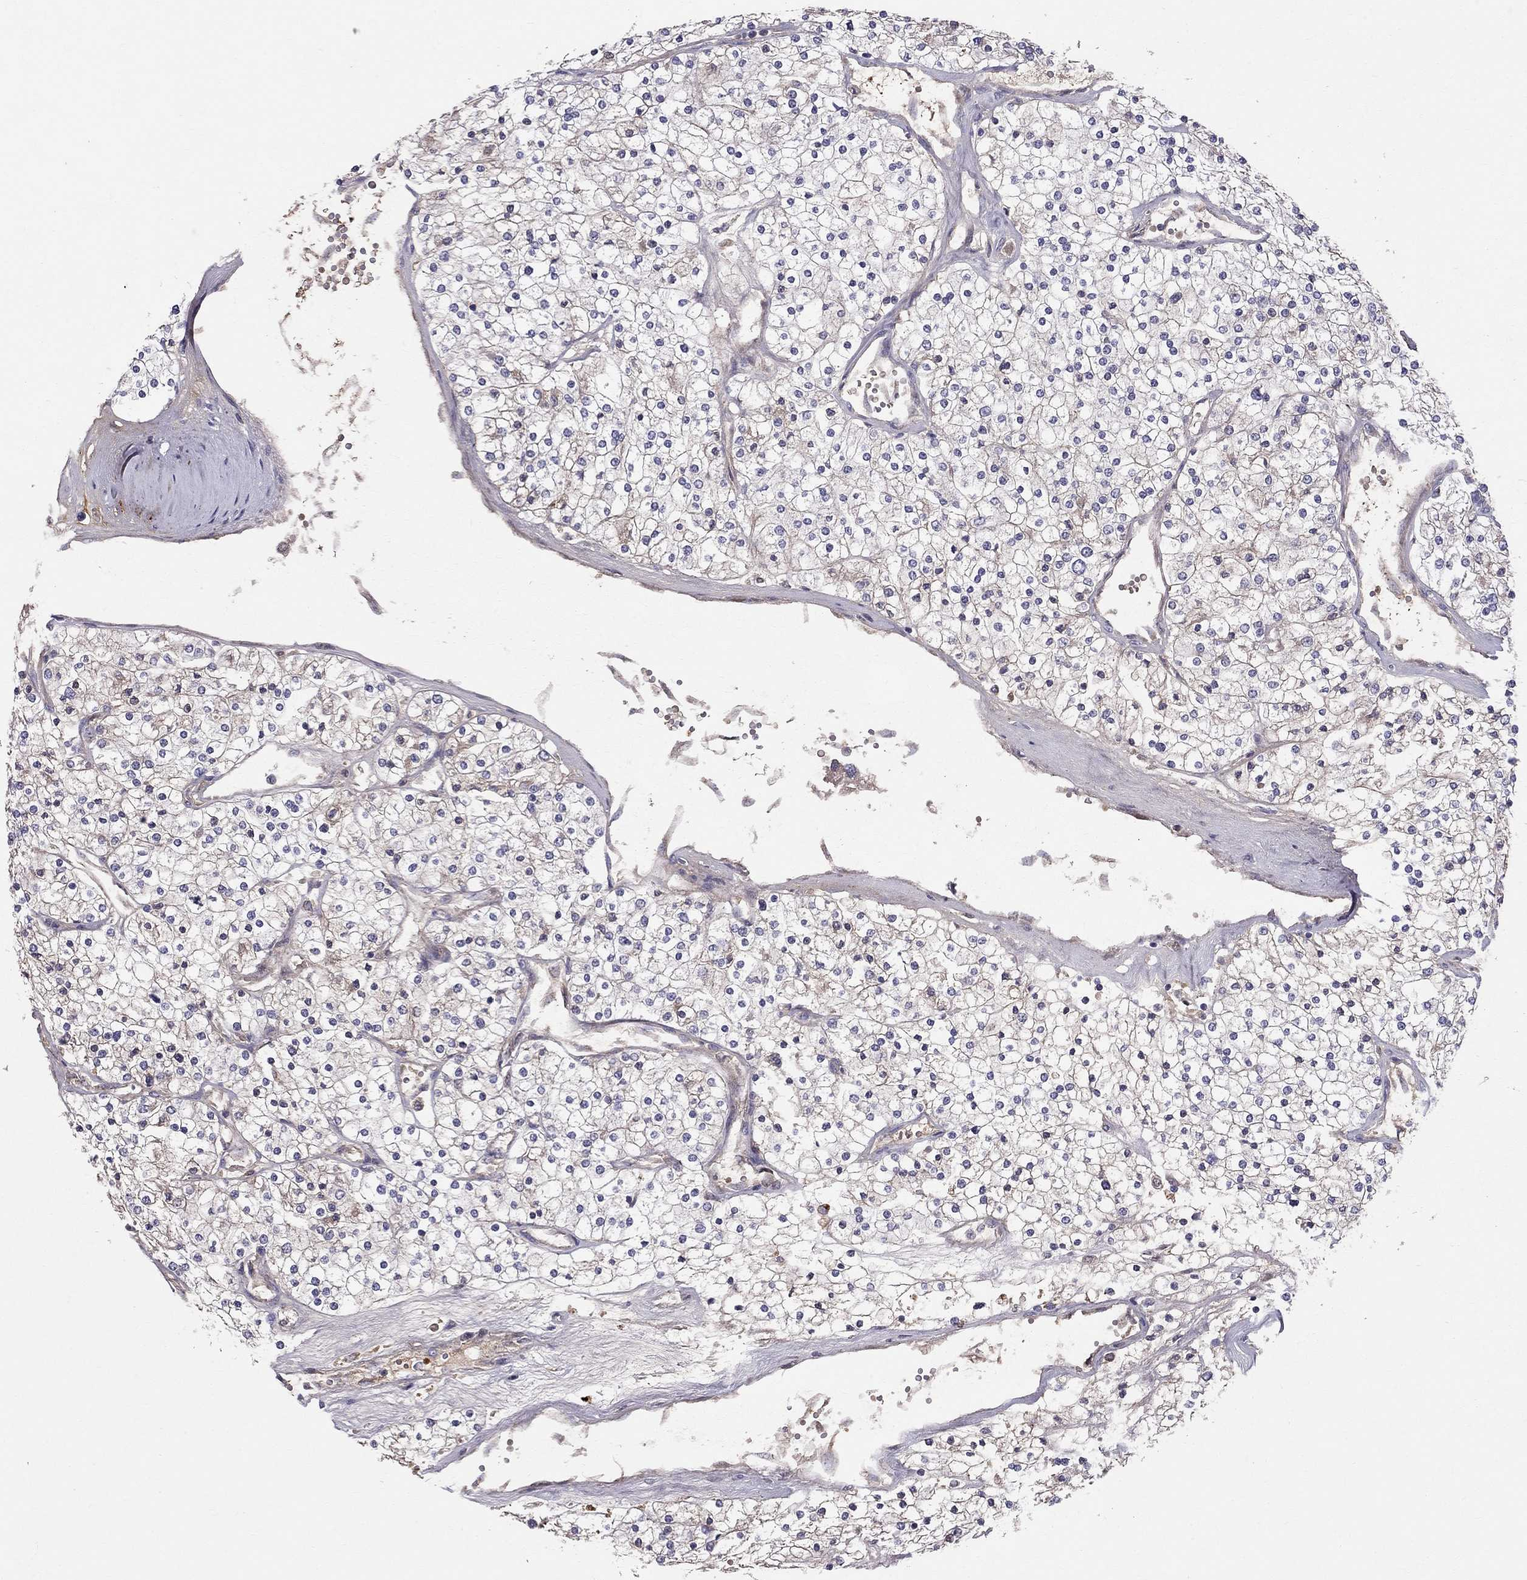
{"staining": {"intensity": "weak", "quantity": "25%-75%", "location": "cytoplasmic/membranous"}, "tissue": "renal cancer", "cell_type": "Tumor cells", "image_type": "cancer", "snomed": [{"axis": "morphology", "description": "Adenocarcinoma, NOS"}, {"axis": "topography", "description": "Kidney"}], "caption": "DAB immunohistochemical staining of renal cancer (adenocarcinoma) shows weak cytoplasmic/membranous protein expression in approximately 25%-75% of tumor cells.", "gene": "PIK3CG", "patient": {"sex": "male", "age": 80}}